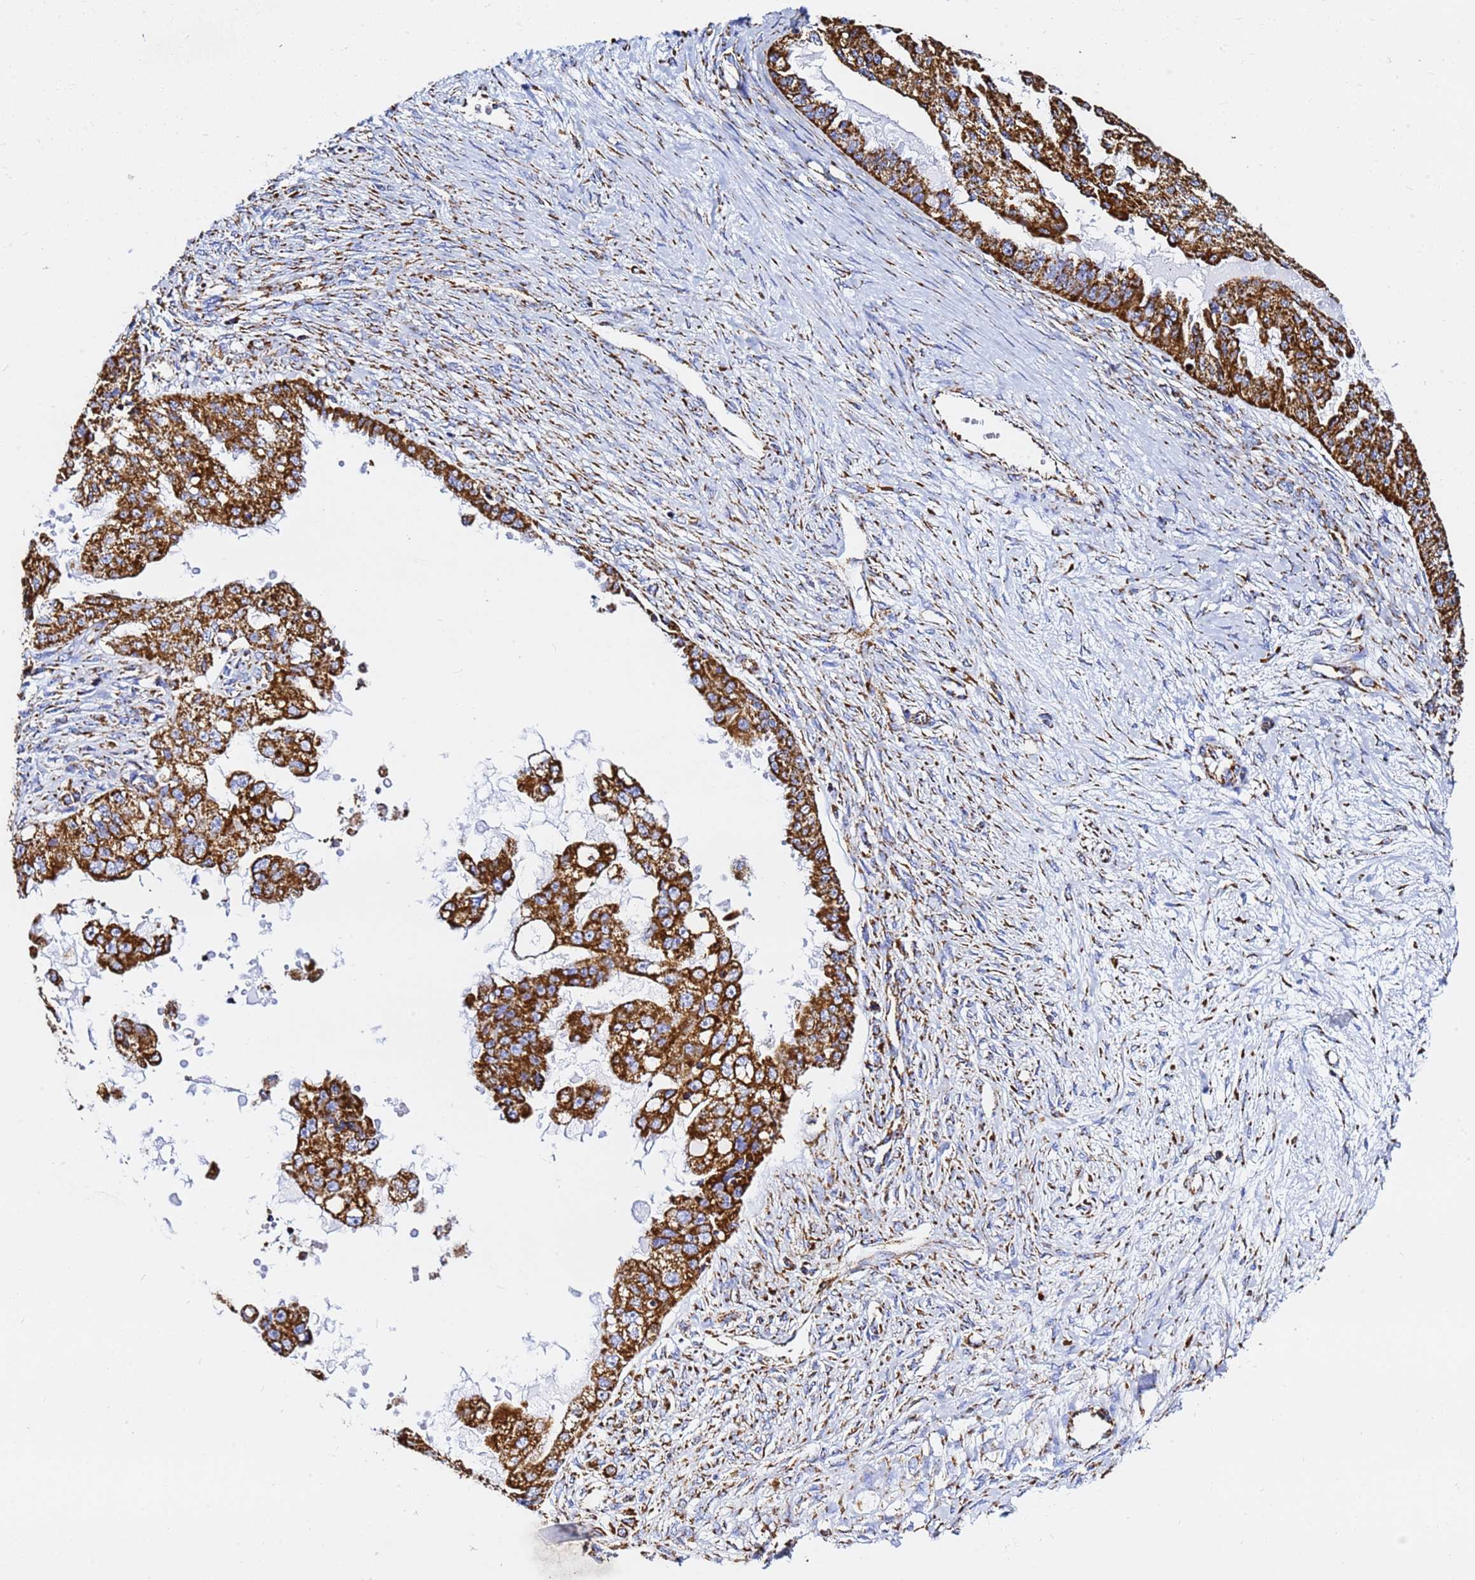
{"staining": {"intensity": "strong", "quantity": ">75%", "location": "cytoplasmic/membranous"}, "tissue": "ovarian cancer", "cell_type": "Tumor cells", "image_type": "cancer", "snomed": [{"axis": "morphology", "description": "Cystadenocarcinoma, serous, NOS"}, {"axis": "topography", "description": "Ovary"}], "caption": "Immunohistochemistry (DAB (3,3'-diaminobenzidine)) staining of human ovarian serous cystadenocarcinoma reveals strong cytoplasmic/membranous protein expression in about >75% of tumor cells. (DAB (3,3'-diaminobenzidine) IHC with brightfield microscopy, high magnification).", "gene": "PHB2", "patient": {"sex": "female", "age": 58}}